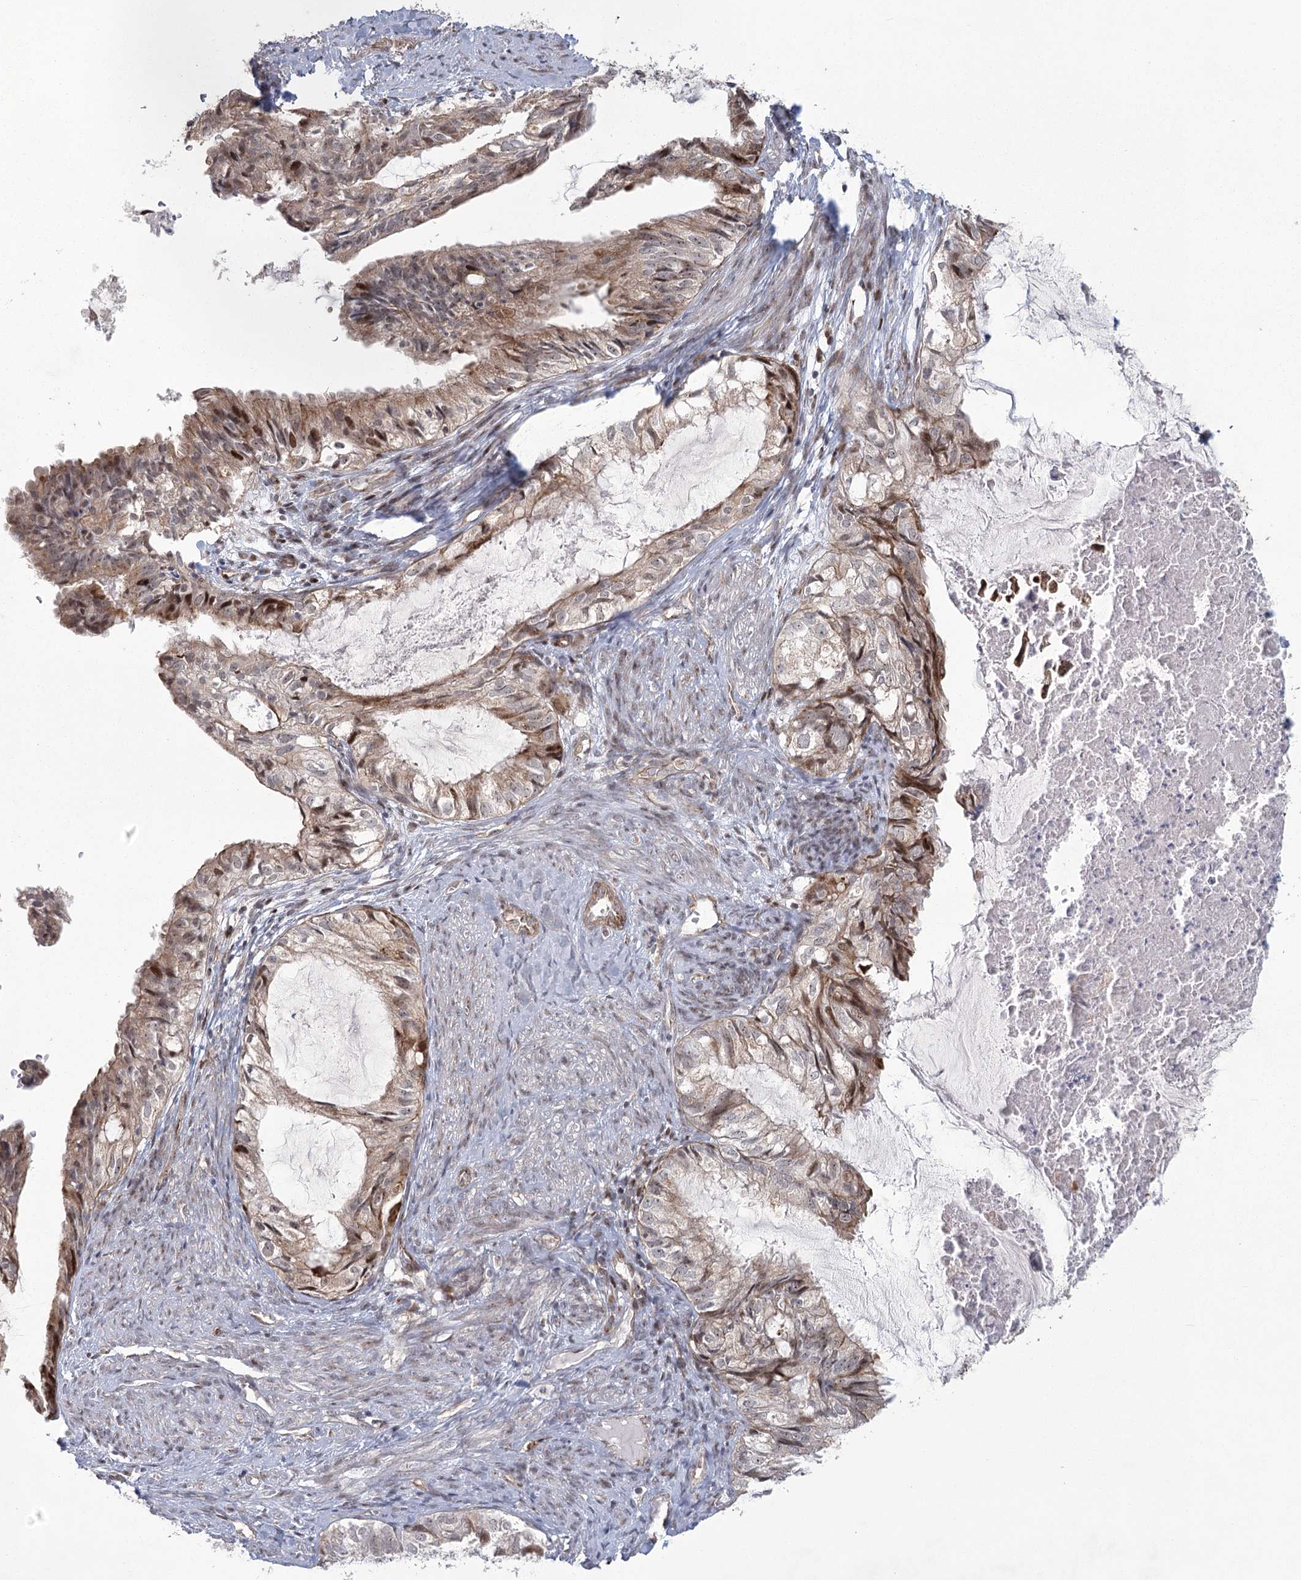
{"staining": {"intensity": "moderate", "quantity": "<25%", "location": "cytoplasmic/membranous,nuclear"}, "tissue": "cervical cancer", "cell_type": "Tumor cells", "image_type": "cancer", "snomed": [{"axis": "morphology", "description": "Normal tissue, NOS"}, {"axis": "morphology", "description": "Adenocarcinoma, NOS"}, {"axis": "topography", "description": "Cervix"}, {"axis": "topography", "description": "Endometrium"}], "caption": "A histopathology image of human cervical cancer stained for a protein demonstrates moderate cytoplasmic/membranous and nuclear brown staining in tumor cells. (IHC, brightfield microscopy, high magnification).", "gene": "PARM1", "patient": {"sex": "female", "age": 86}}